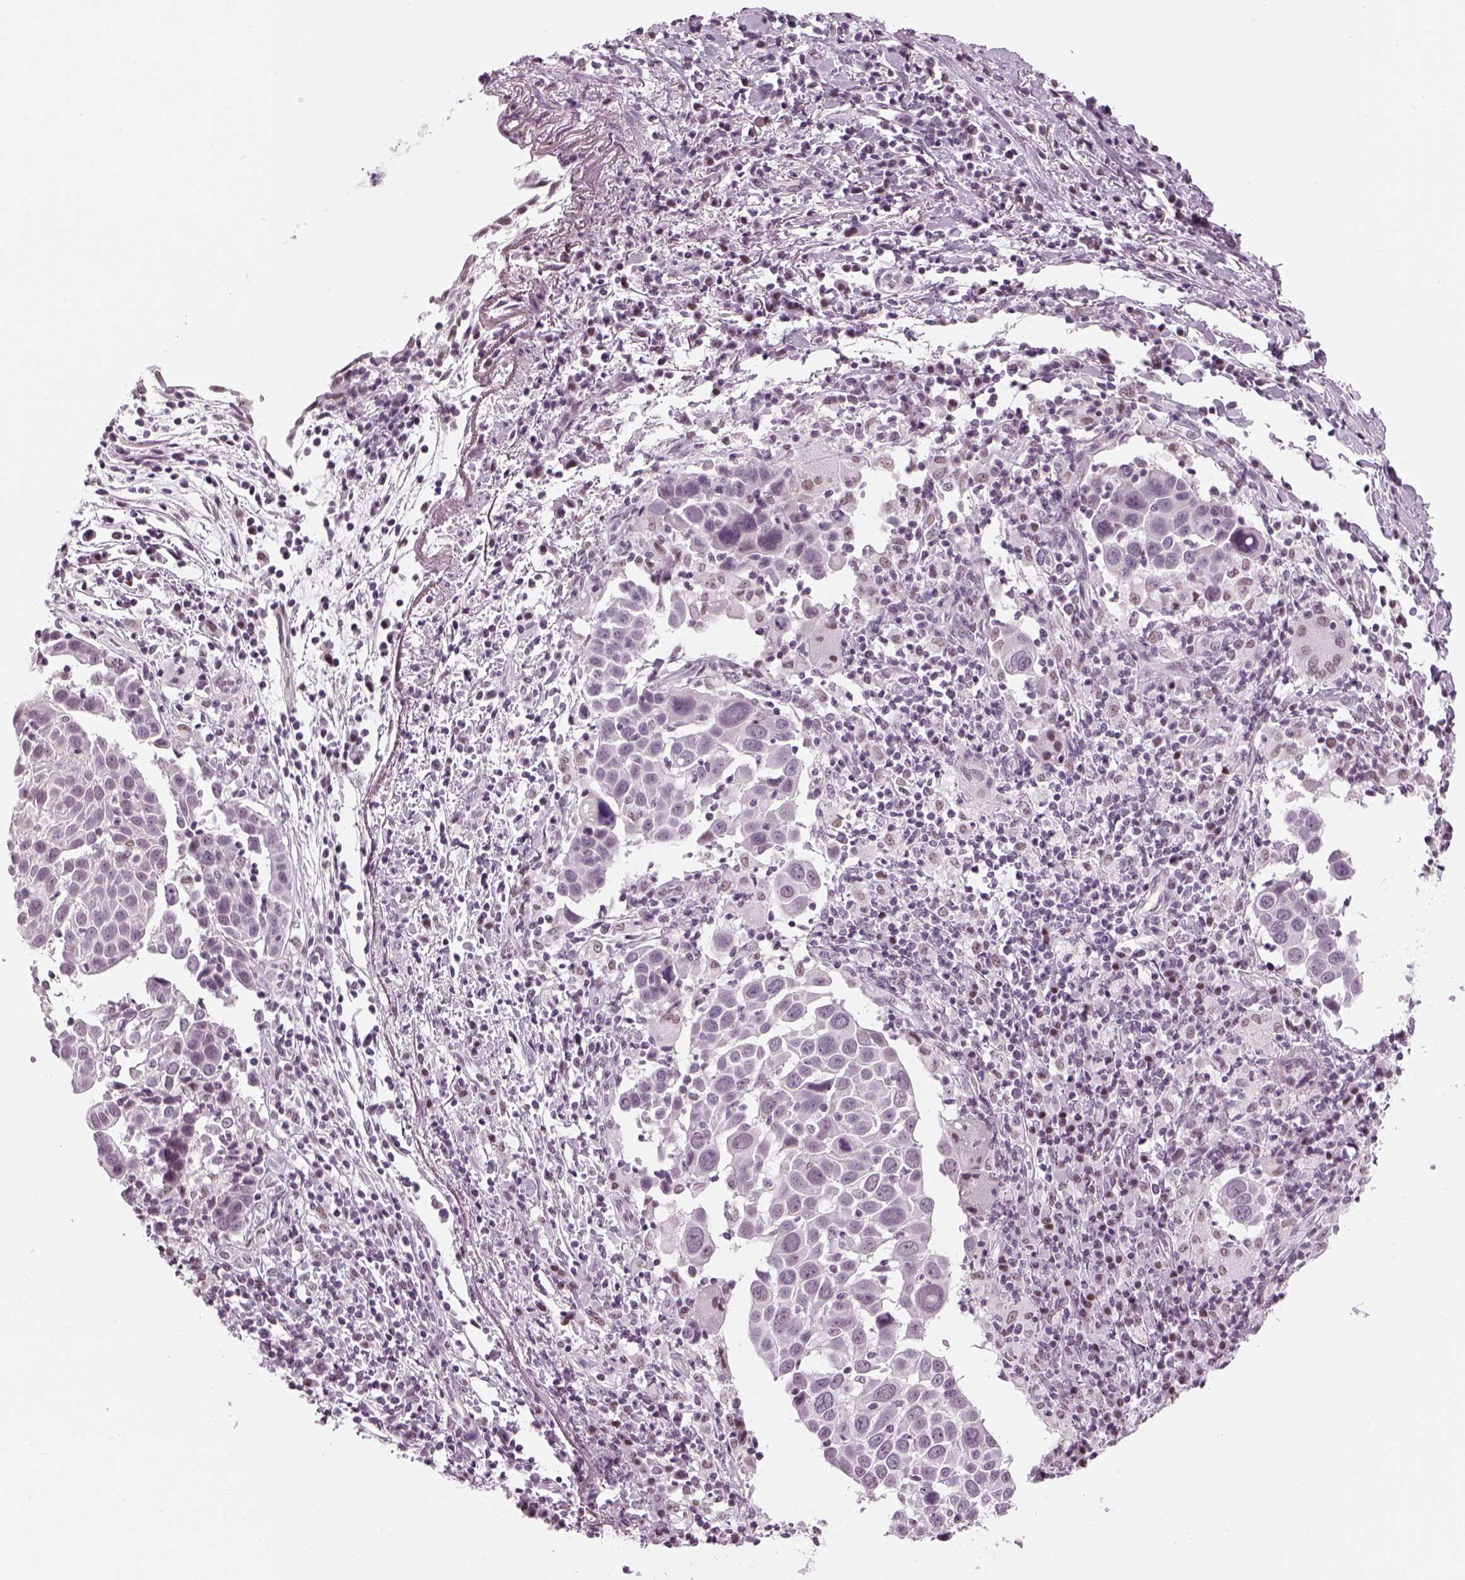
{"staining": {"intensity": "negative", "quantity": "none", "location": "none"}, "tissue": "lung cancer", "cell_type": "Tumor cells", "image_type": "cancer", "snomed": [{"axis": "morphology", "description": "Squamous cell carcinoma, NOS"}, {"axis": "topography", "description": "Lung"}], "caption": "Protein analysis of lung squamous cell carcinoma reveals no significant positivity in tumor cells.", "gene": "KCNG2", "patient": {"sex": "male", "age": 57}}